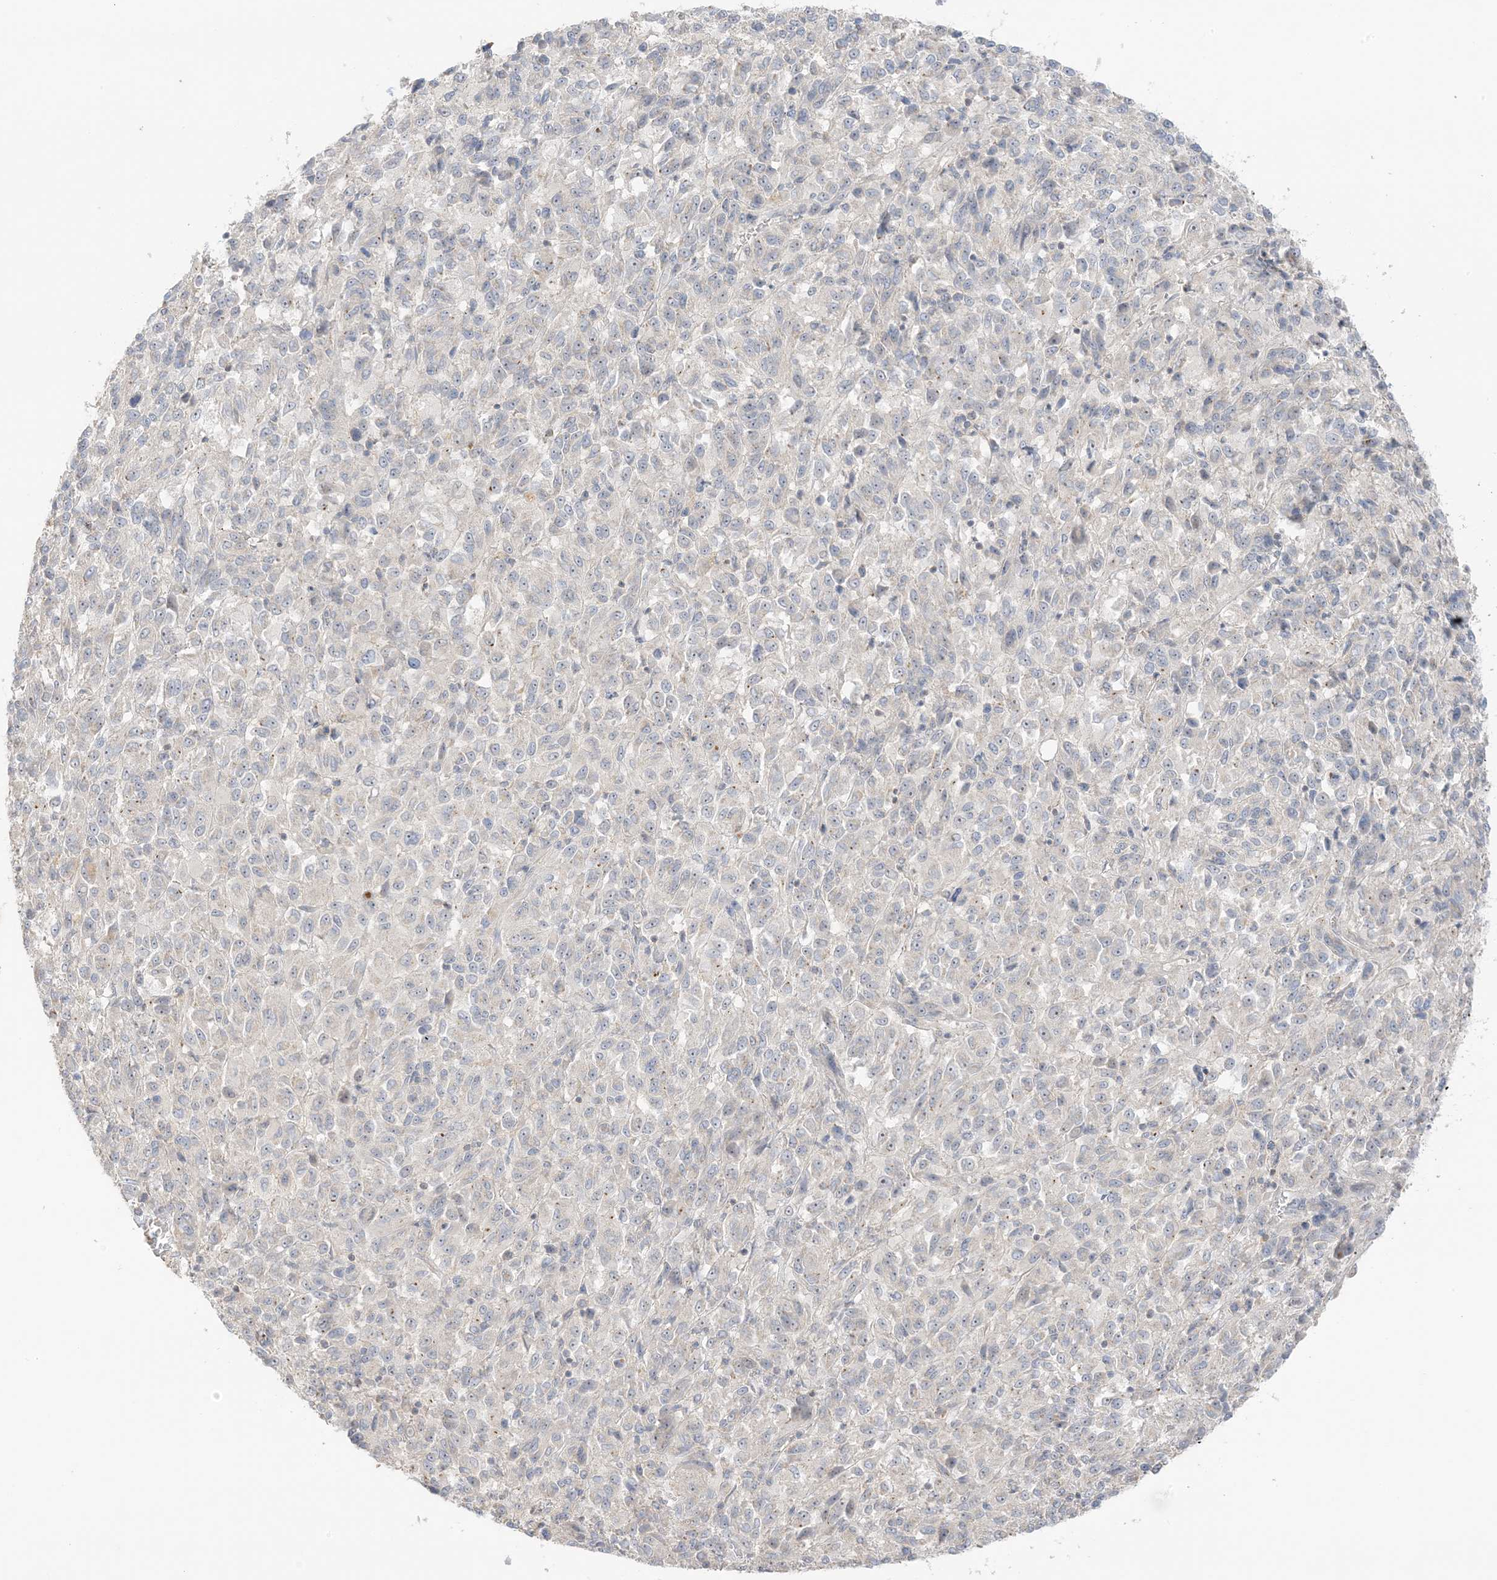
{"staining": {"intensity": "negative", "quantity": "none", "location": "none"}, "tissue": "melanoma", "cell_type": "Tumor cells", "image_type": "cancer", "snomed": [{"axis": "morphology", "description": "Malignant melanoma, Metastatic site"}, {"axis": "topography", "description": "Lung"}], "caption": "There is no significant positivity in tumor cells of melanoma. (Brightfield microscopy of DAB immunohistochemistry at high magnification).", "gene": "ETAA1", "patient": {"sex": "male", "age": 64}}